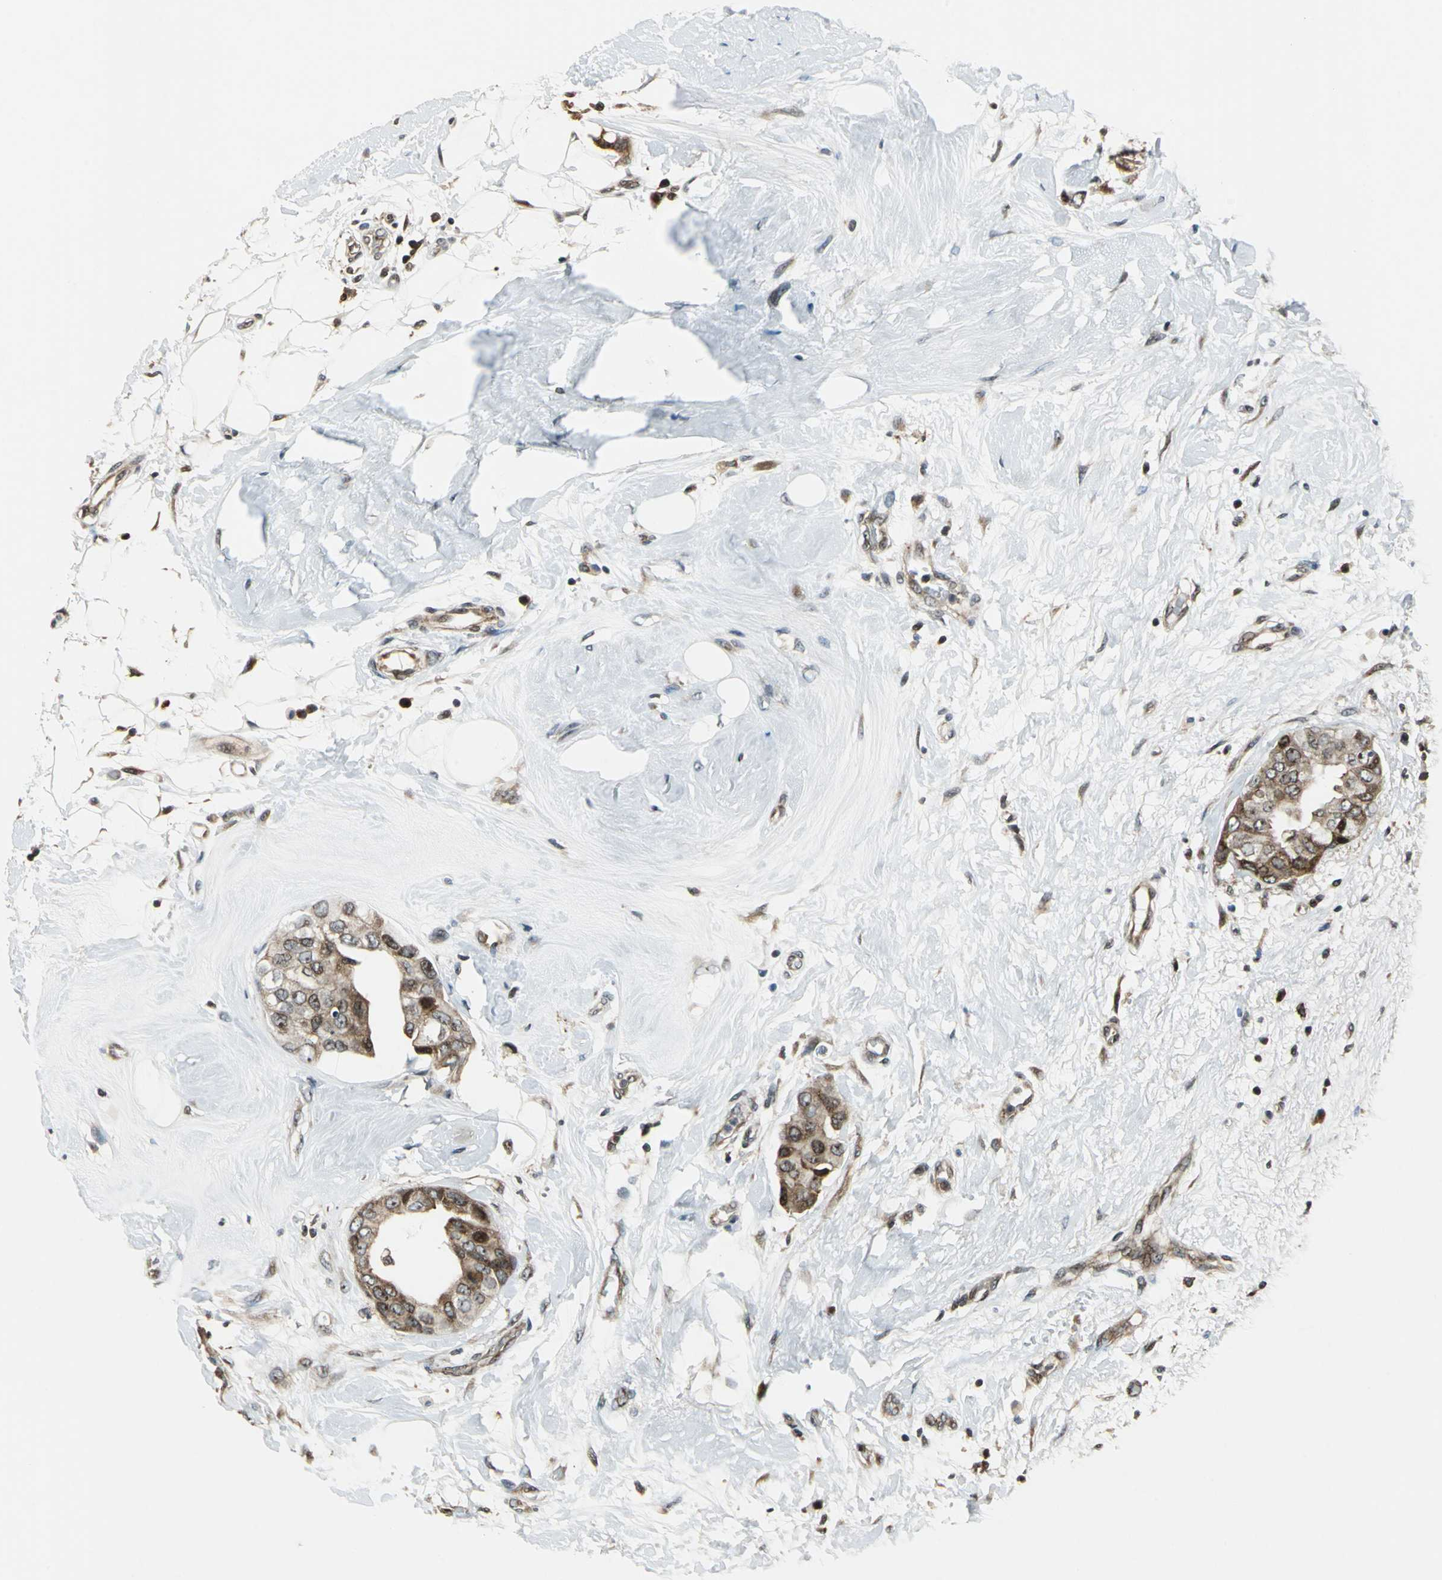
{"staining": {"intensity": "moderate", "quantity": ">75%", "location": "cytoplasmic/membranous"}, "tissue": "breast cancer", "cell_type": "Tumor cells", "image_type": "cancer", "snomed": [{"axis": "morphology", "description": "Duct carcinoma"}, {"axis": "topography", "description": "Breast"}], "caption": "Approximately >75% of tumor cells in breast intraductal carcinoma reveal moderate cytoplasmic/membranous protein expression as visualized by brown immunohistochemical staining.", "gene": "AATF", "patient": {"sex": "female", "age": 40}}